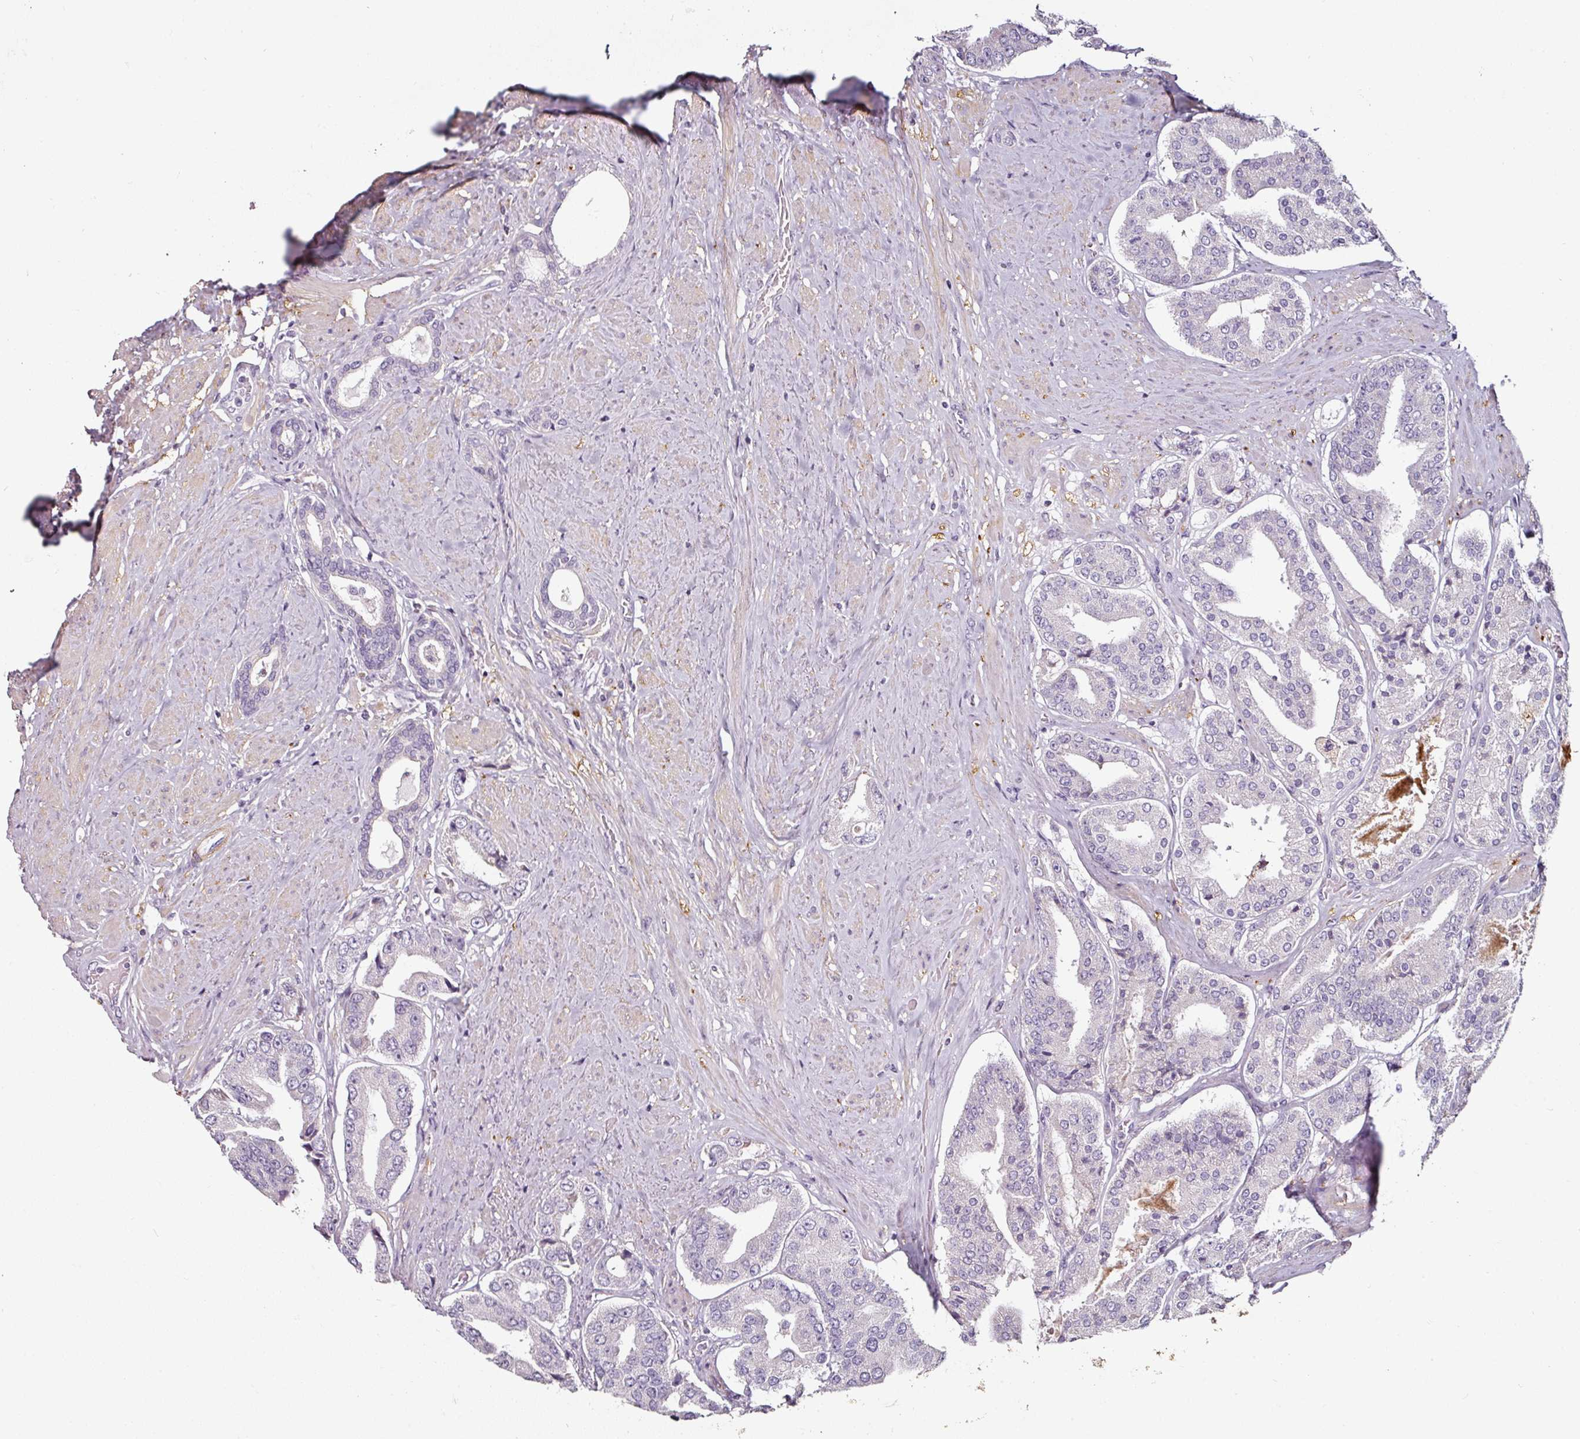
{"staining": {"intensity": "negative", "quantity": "none", "location": "none"}, "tissue": "prostate cancer", "cell_type": "Tumor cells", "image_type": "cancer", "snomed": [{"axis": "morphology", "description": "Adenocarcinoma, High grade"}, {"axis": "topography", "description": "Prostate"}], "caption": "Protein analysis of prostate cancer reveals no significant positivity in tumor cells.", "gene": "CAP2", "patient": {"sex": "male", "age": 63}}